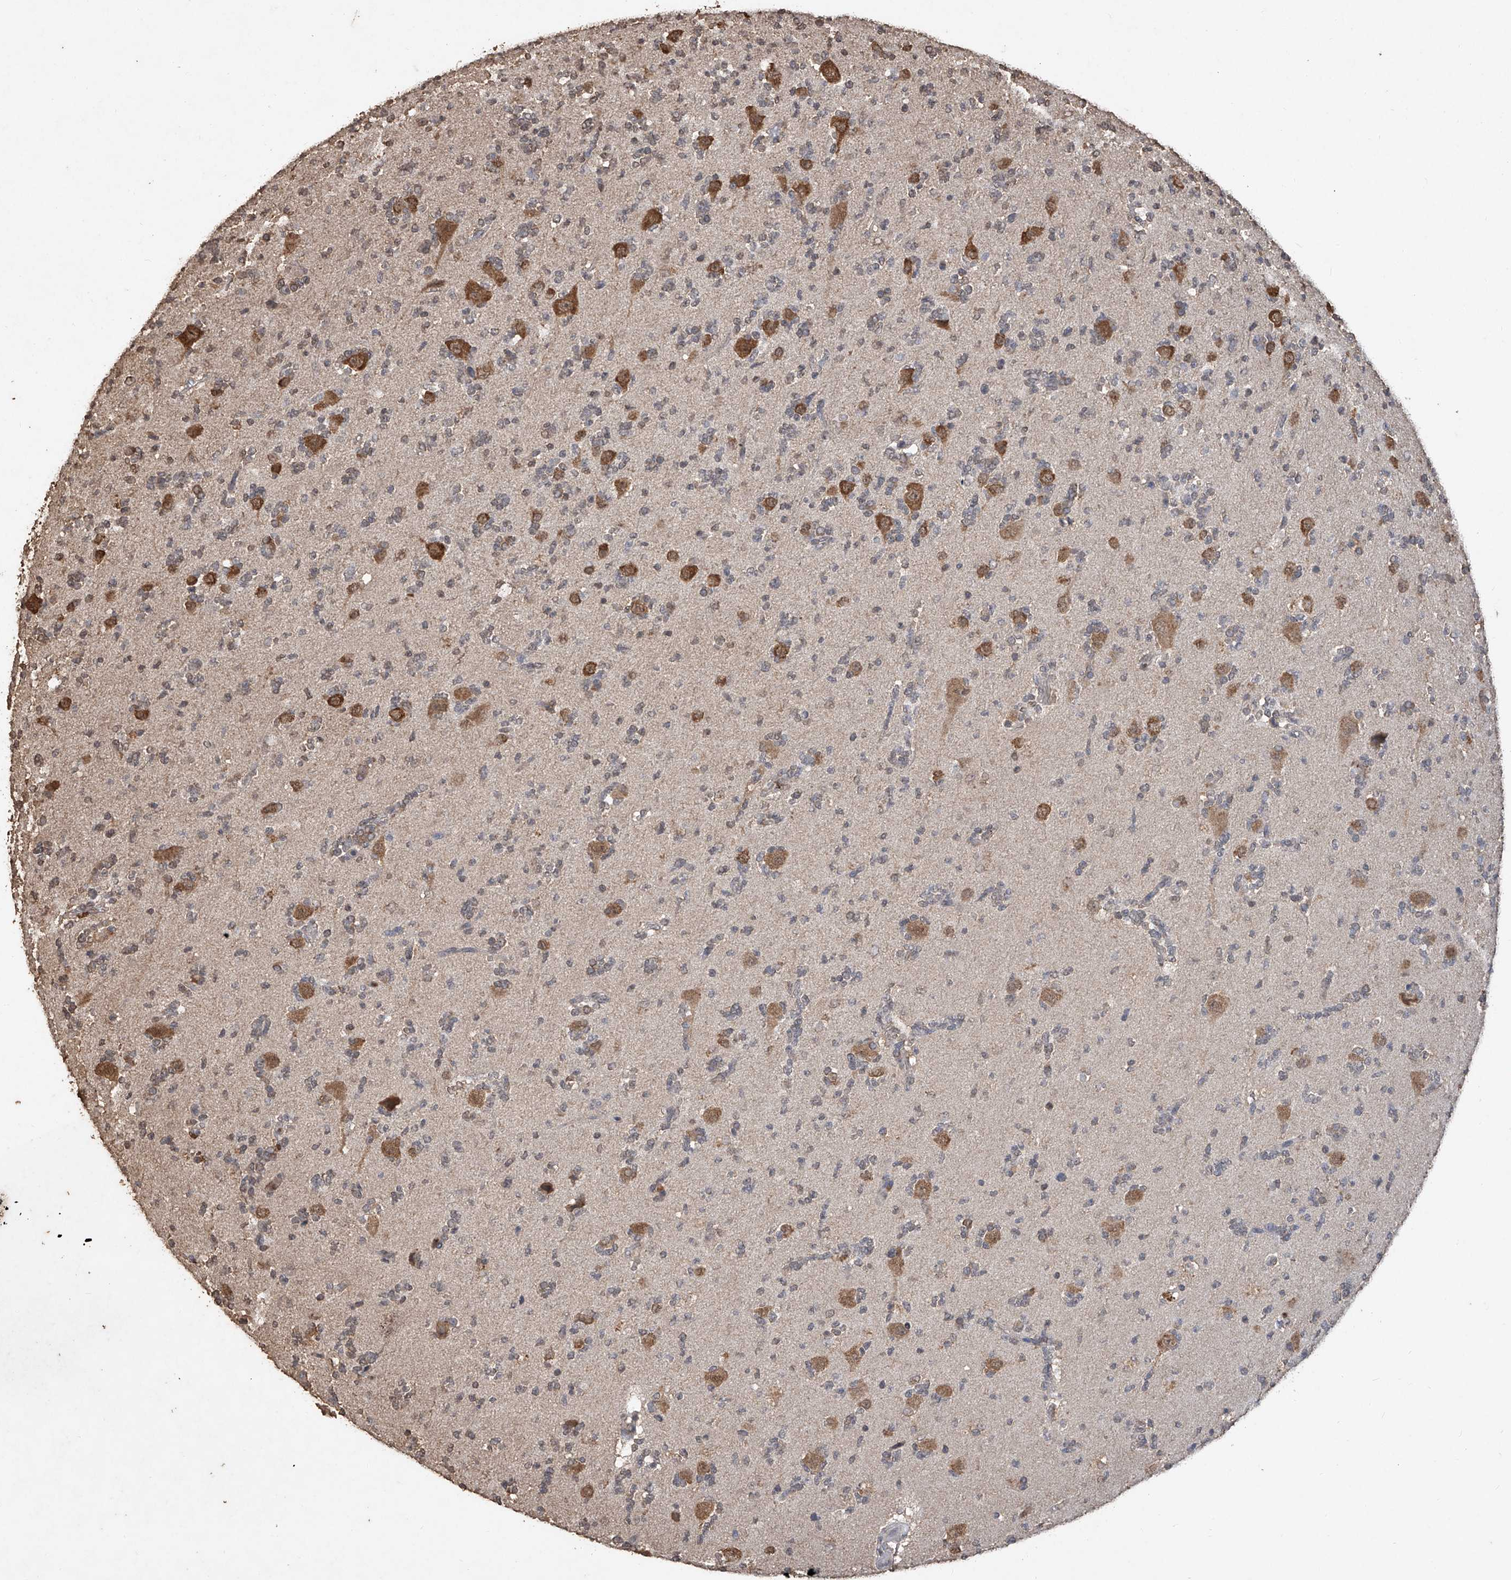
{"staining": {"intensity": "negative", "quantity": "none", "location": "none"}, "tissue": "glioma", "cell_type": "Tumor cells", "image_type": "cancer", "snomed": [{"axis": "morphology", "description": "Glioma, malignant, High grade"}, {"axis": "topography", "description": "Brain"}], "caption": "IHC micrograph of malignant glioma (high-grade) stained for a protein (brown), which exhibits no positivity in tumor cells. (DAB IHC, high magnification).", "gene": "ELOVL1", "patient": {"sex": "female", "age": 62}}